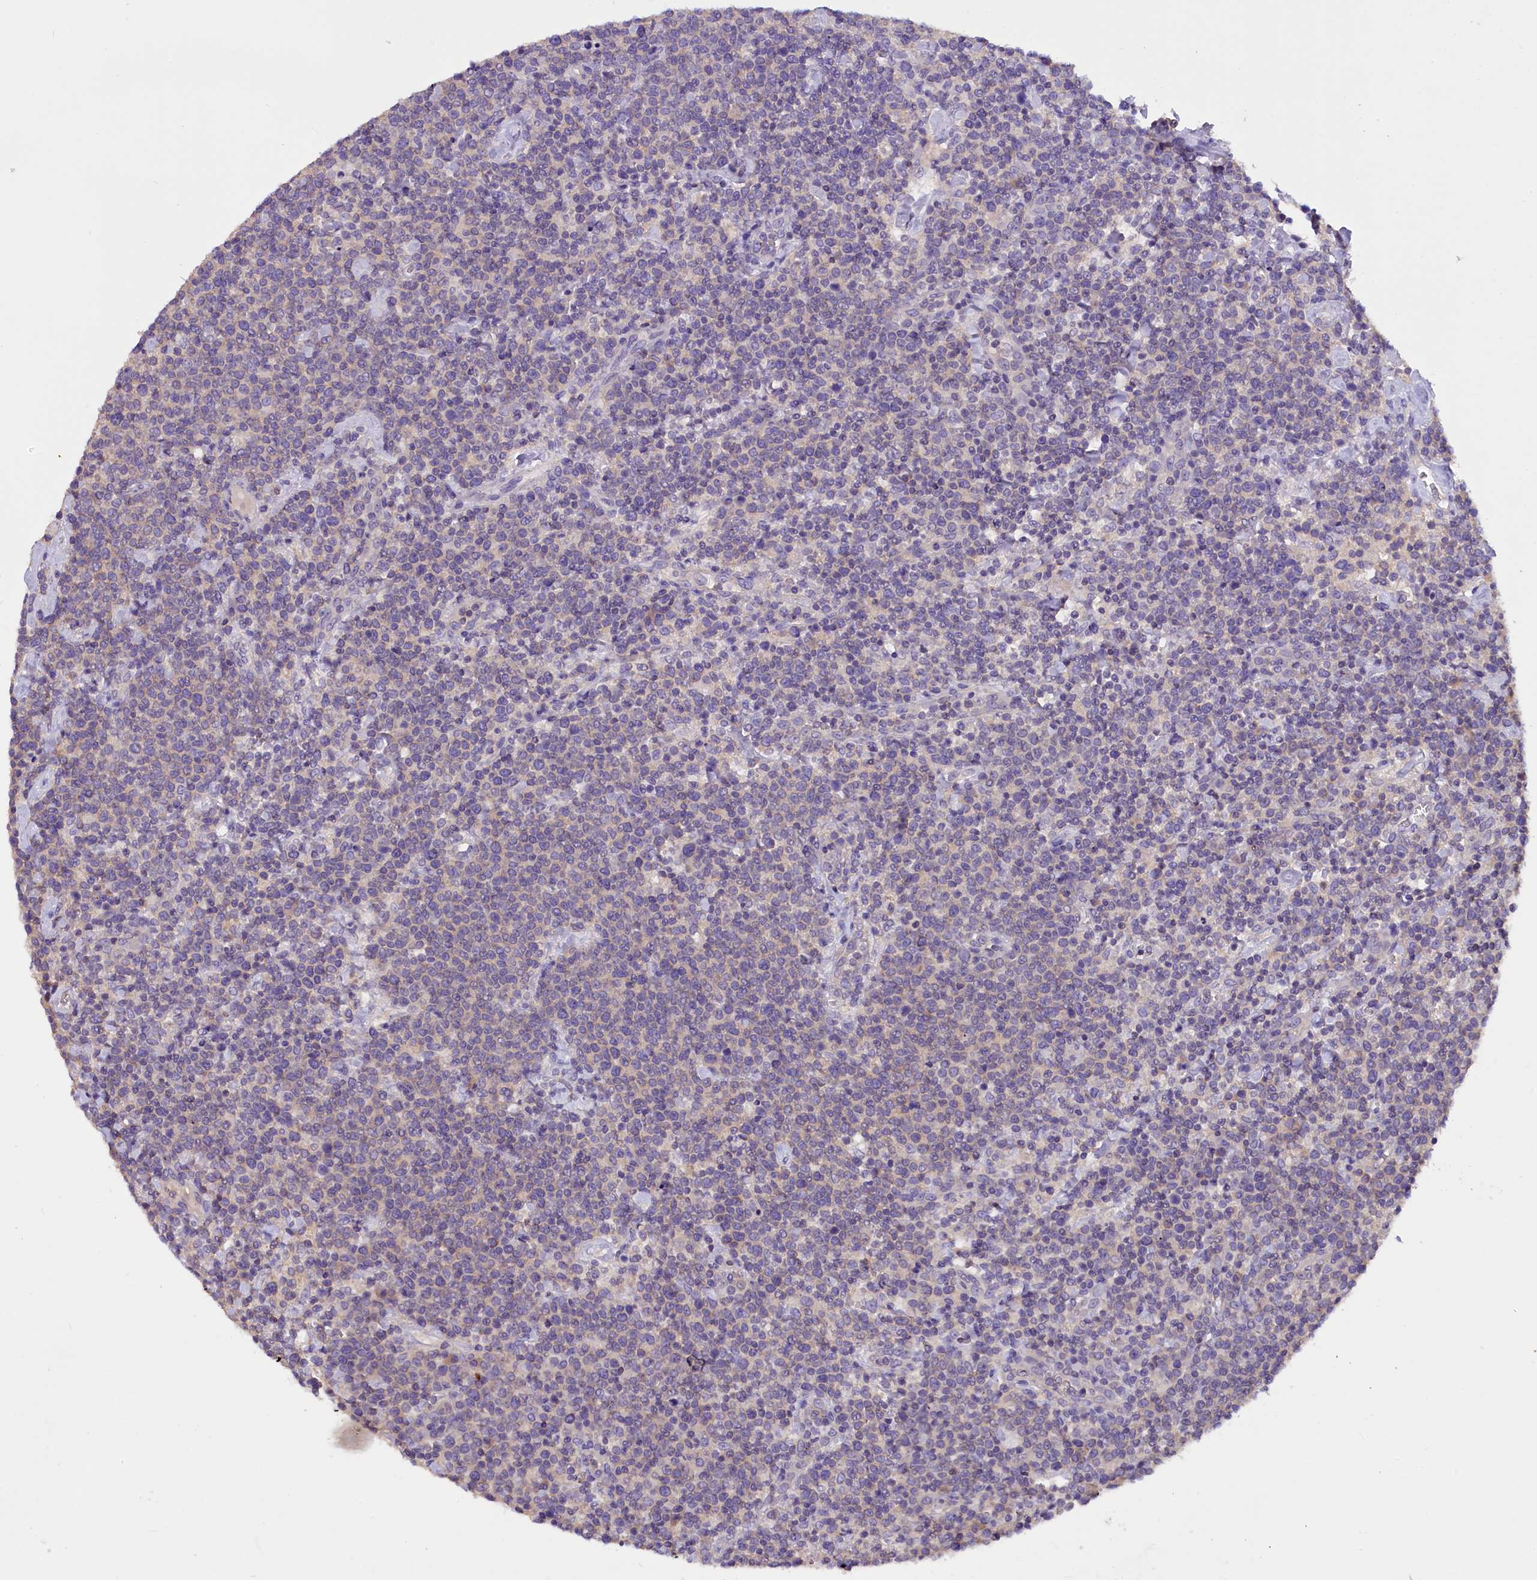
{"staining": {"intensity": "negative", "quantity": "none", "location": "none"}, "tissue": "lymphoma", "cell_type": "Tumor cells", "image_type": "cancer", "snomed": [{"axis": "morphology", "description": "Malignant lymphoma, non-Hodgkin's type, High grade"}, {"axis": "topography", "description": "Lymph node"}], "caption": "Image shows no significant protein positivity in tumor cells of lymphoma.", "gene": "AP3B2", "patient": {"sex": "male", "age": 61}}